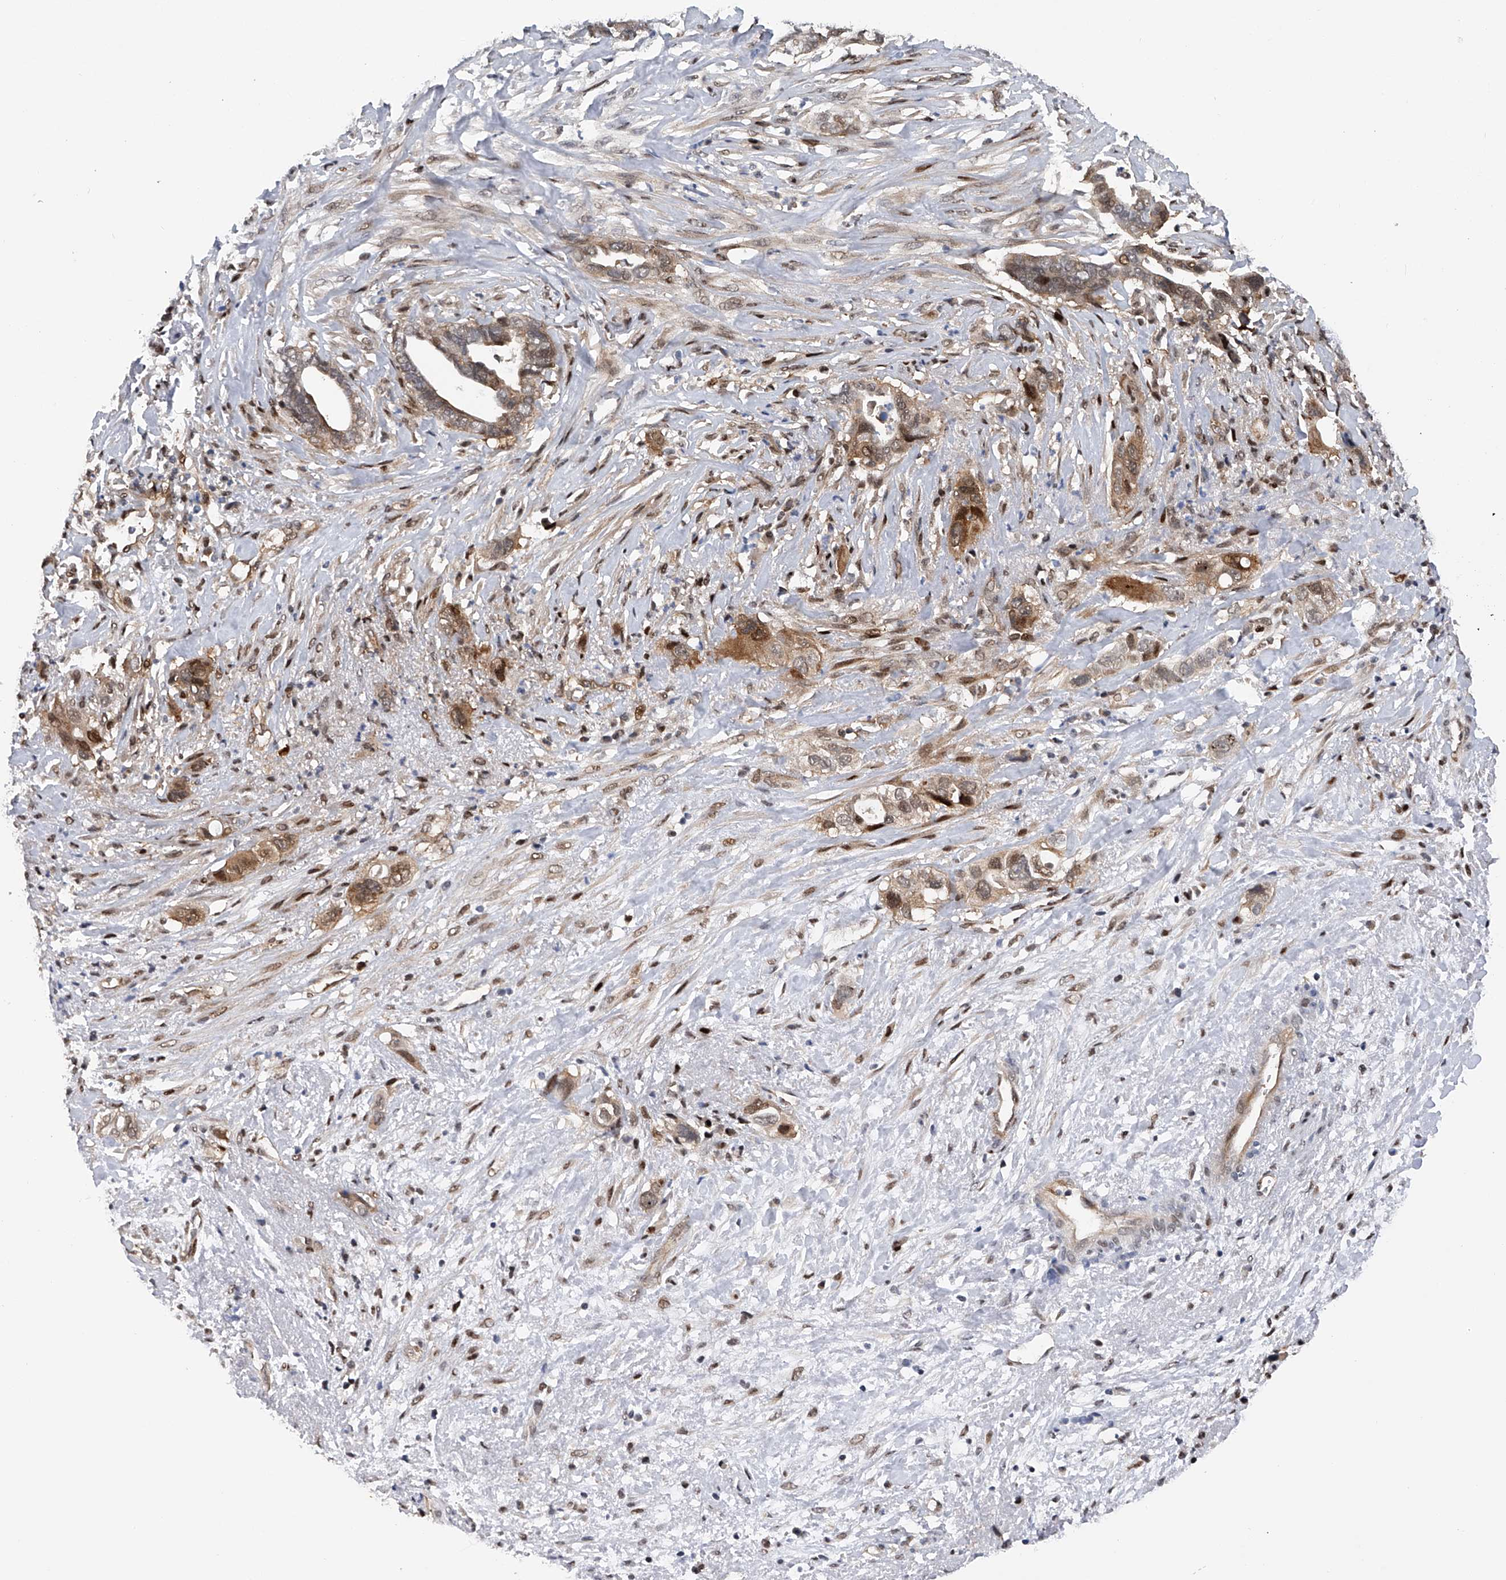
{"staining": {"intensity": "moderate", "quantity": "<25%", "location": "cytoplasmic/membranous,nuclear"}, "tissue": "liver cancer", "cell_type": "Tumor cells", "image_type": "cancer", "snomed": [{"axis": "morphology", "description": "Cholangiocarcinoma"}, {"axis": "topography", "description": "Liver"}], "caption": "The histopathology image displays a brown stain indicating the presence of a protein in the cytoplasmic/membranous and nuclear of tumor cells in liver cancer. Immunohistochemistry (ihc) stains the protein of interest in brown and the nuclei are stained blue.", "gene": "RWDD2A", "patient": {"sex": "female", "age": 79}}